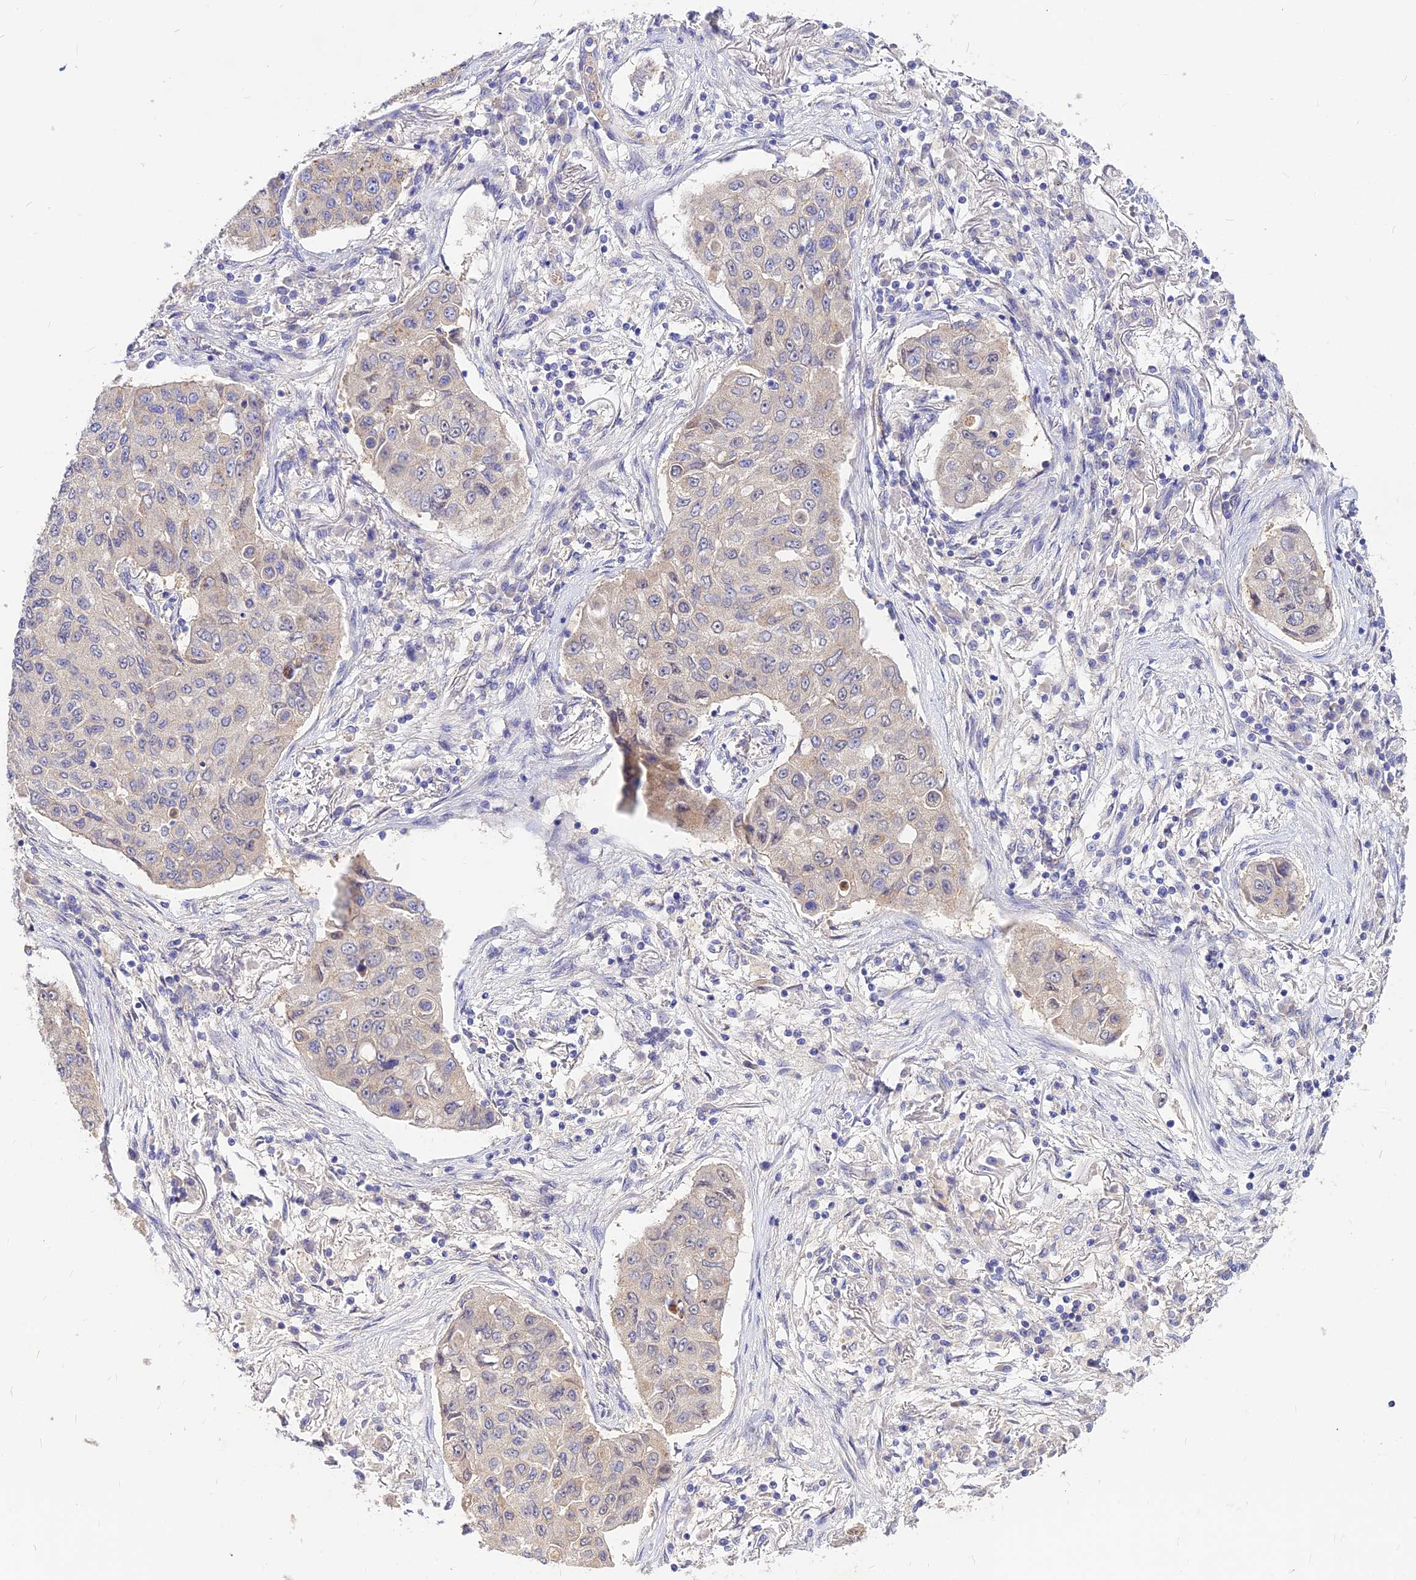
{"staining": {"intensity": "weak", "quantity": "<25%", "location": "cytoplasmic/membranous"}, "tissue": "lung cancer", "cell_type": "Tumor cells", "image_type": "cancer", "snomed": [{"axis": "morphology", "description": "Squamous cell carcinoma, NOS"}, {"axis": "topography", "description": "Lung"}], "caption": "Immunohistochemistry of human lung cancer shows no positivity in tumor cells.", "gene": "CZIB", "patient": {"sex": "male", "age": 74}}